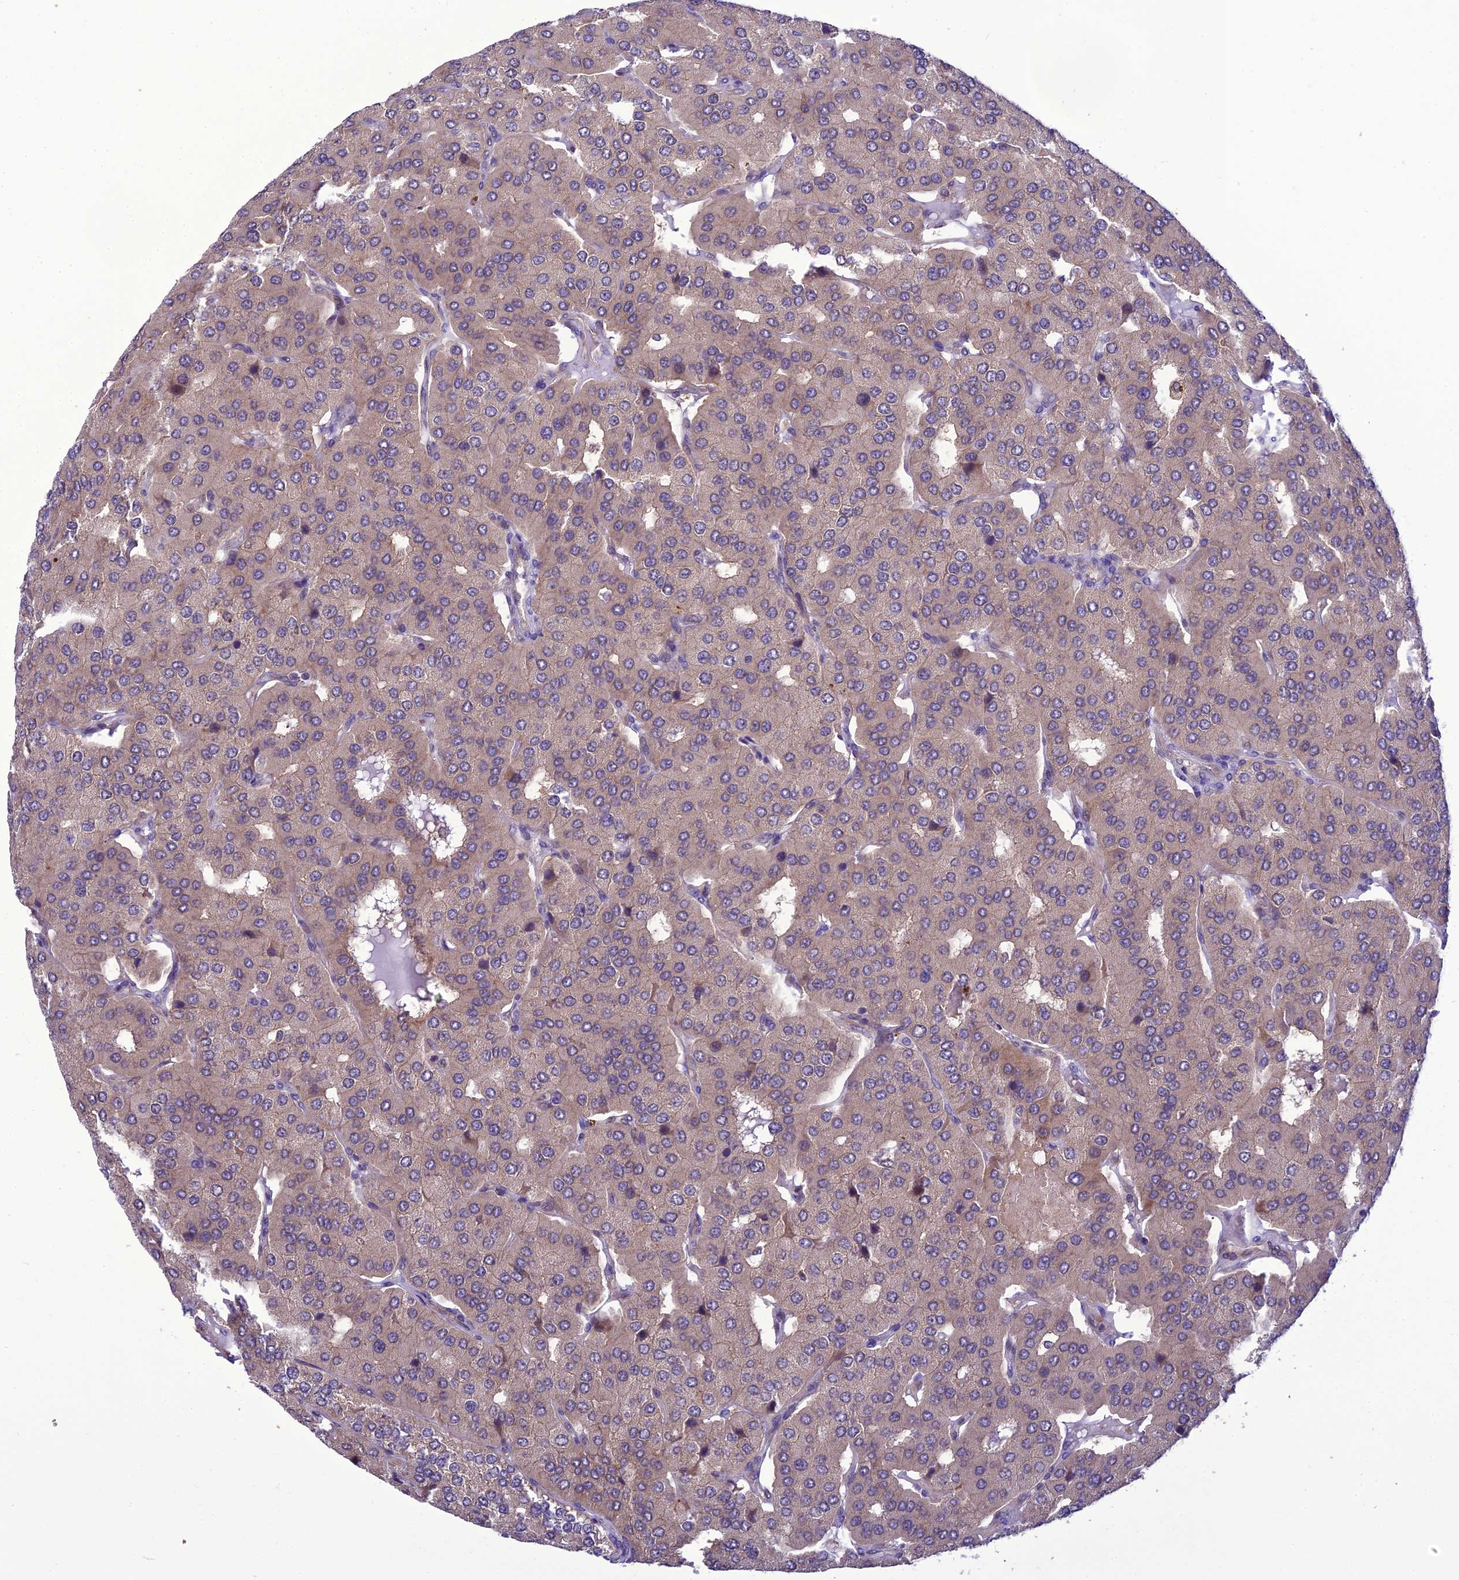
{"staining": {"intensity": "negative", "quantity": "none", "location": "none"}, "tissue": "parathyroid gland", "cell_type": "Glandular cells", "image_type": "normal", "snomed": [{"axis": "morphology", "description": "Normal tissue, NOS"}, {"axis": "morphology", "description": "Adenoma, NOS"}, {"axis": "topography", "description": "Parathyroid gland"}], "caption": "Immunohistochemistry (IHC) of benign human parathyroid gland reveals no staining in glandular cells. (Brightfield microscopy of DAB immunohistochemistry at high magnification).", "gene": "BORCS6", "patient": {"sex": "female", "age": 86}}